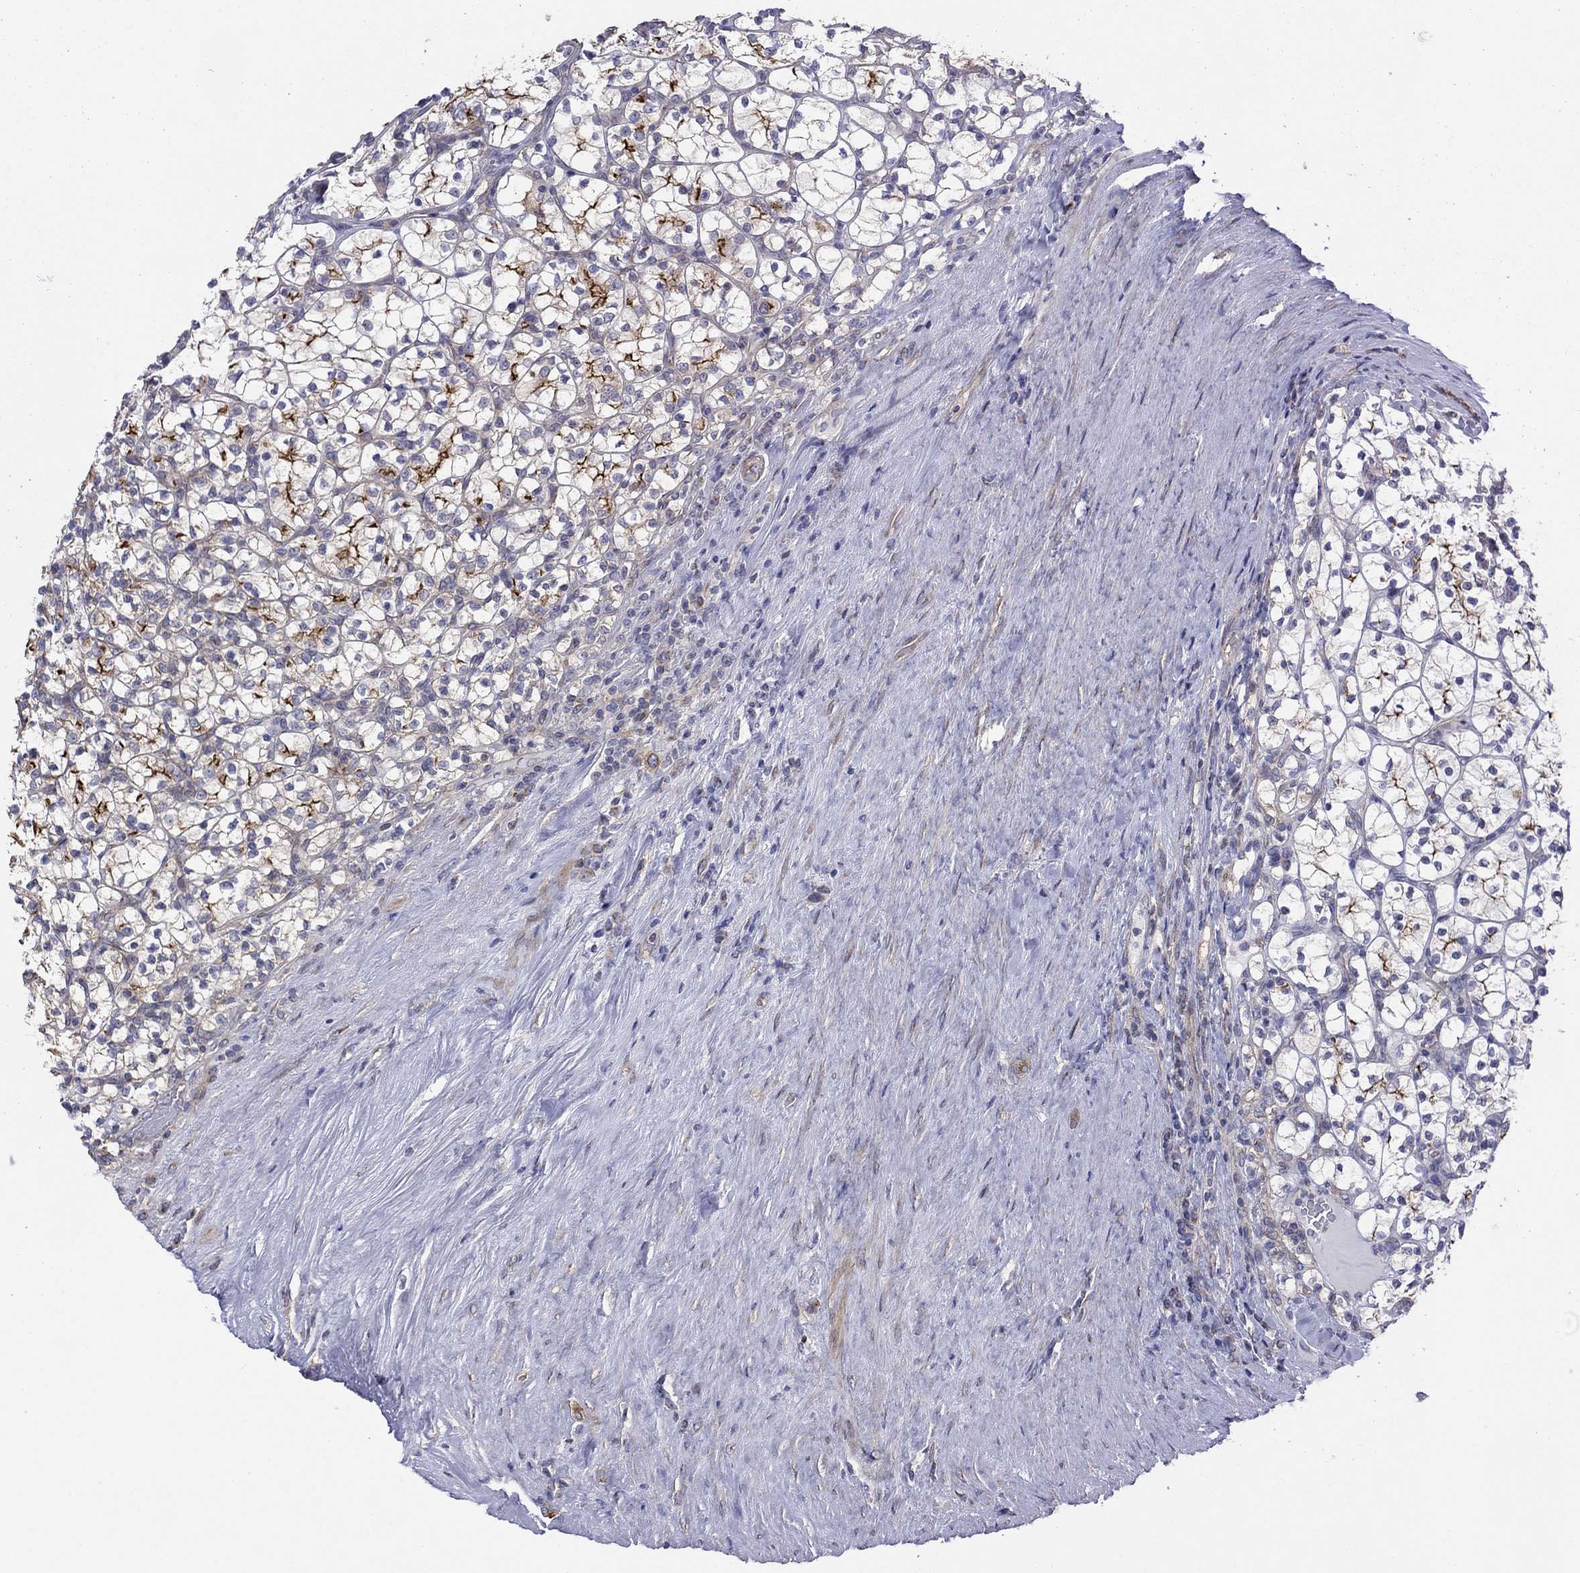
{"staining": {"intensity": "strong", "quantity": "25%-75%", "location": "cytoplasmic/membranous"}, "tissue": "renal cancer", "cell_type": "Tumor cells", "image_type": "cancer", "snomed": [{"axis": "morphology", "description": "Adenocarcinoma, NOS"}, {"axis": "topography", "description": "Kidney"}], "caption": "Protein expression analysis of human renal adenocarcinoma reveals strong cytoplasmic/membranous expression in approximately 25%-75% of tumor cells.", "gene": "TPRN", "patient": {"sex": "female", "age": 89}}